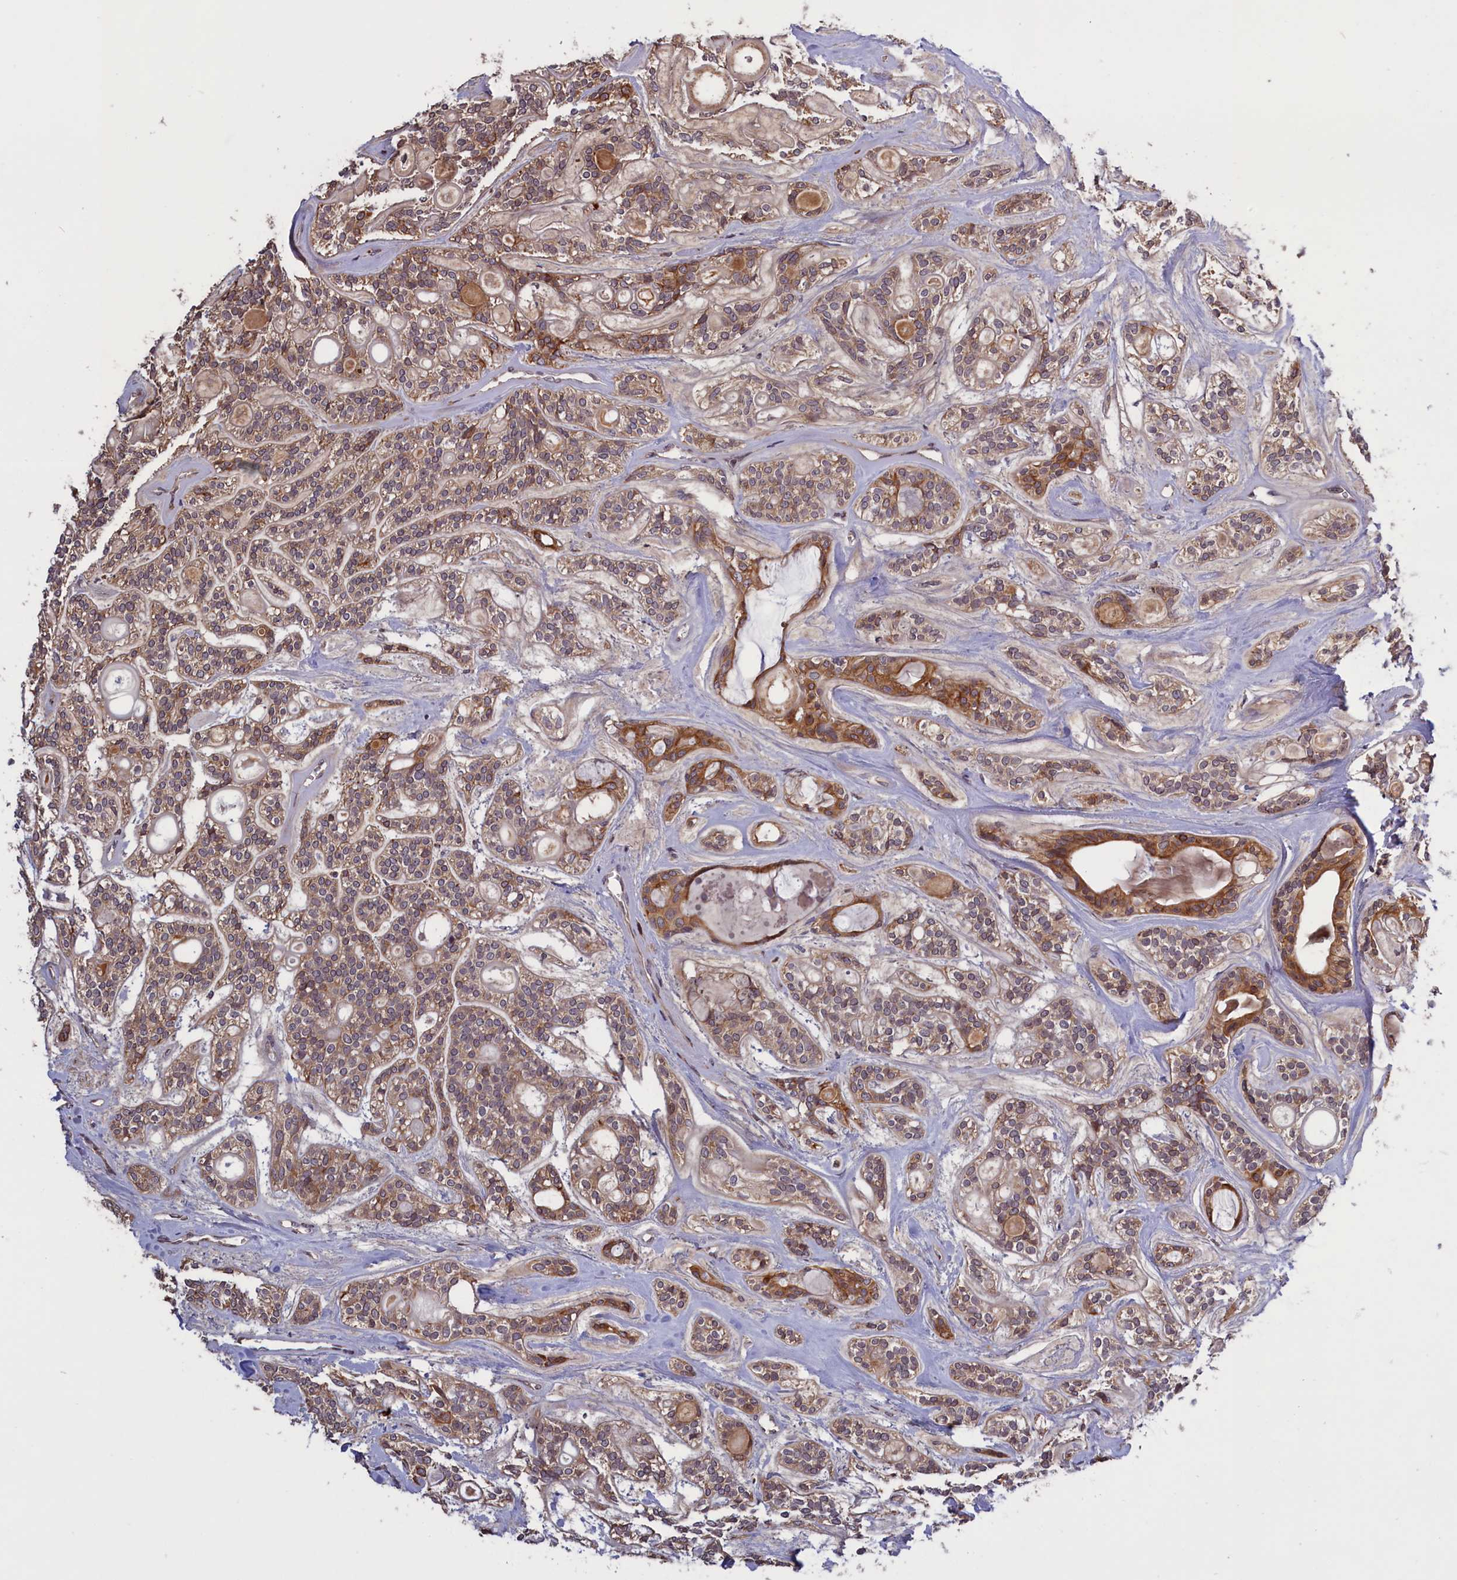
{"staining": {"intensity": "weak", "quantity": ">75%", "location": "cytoplasmic/membranous"}, "tissue": "head and neck cancer", "cell_type": "Tumor cells", "image_type": "cancer", "snomed": [{"axis": "morphology", "description": "Adenocarcinoma, NOS"}, {"axis": "topography", "description": "Head-Neck"}], "caption": "Tumor cells reveal low levels of weak cytoplasmic/membranous staining in approximately >75% of cells in head and neck cancer.", "gene": "DENND1B", "patient": {"sex": "male", "age": 66}}